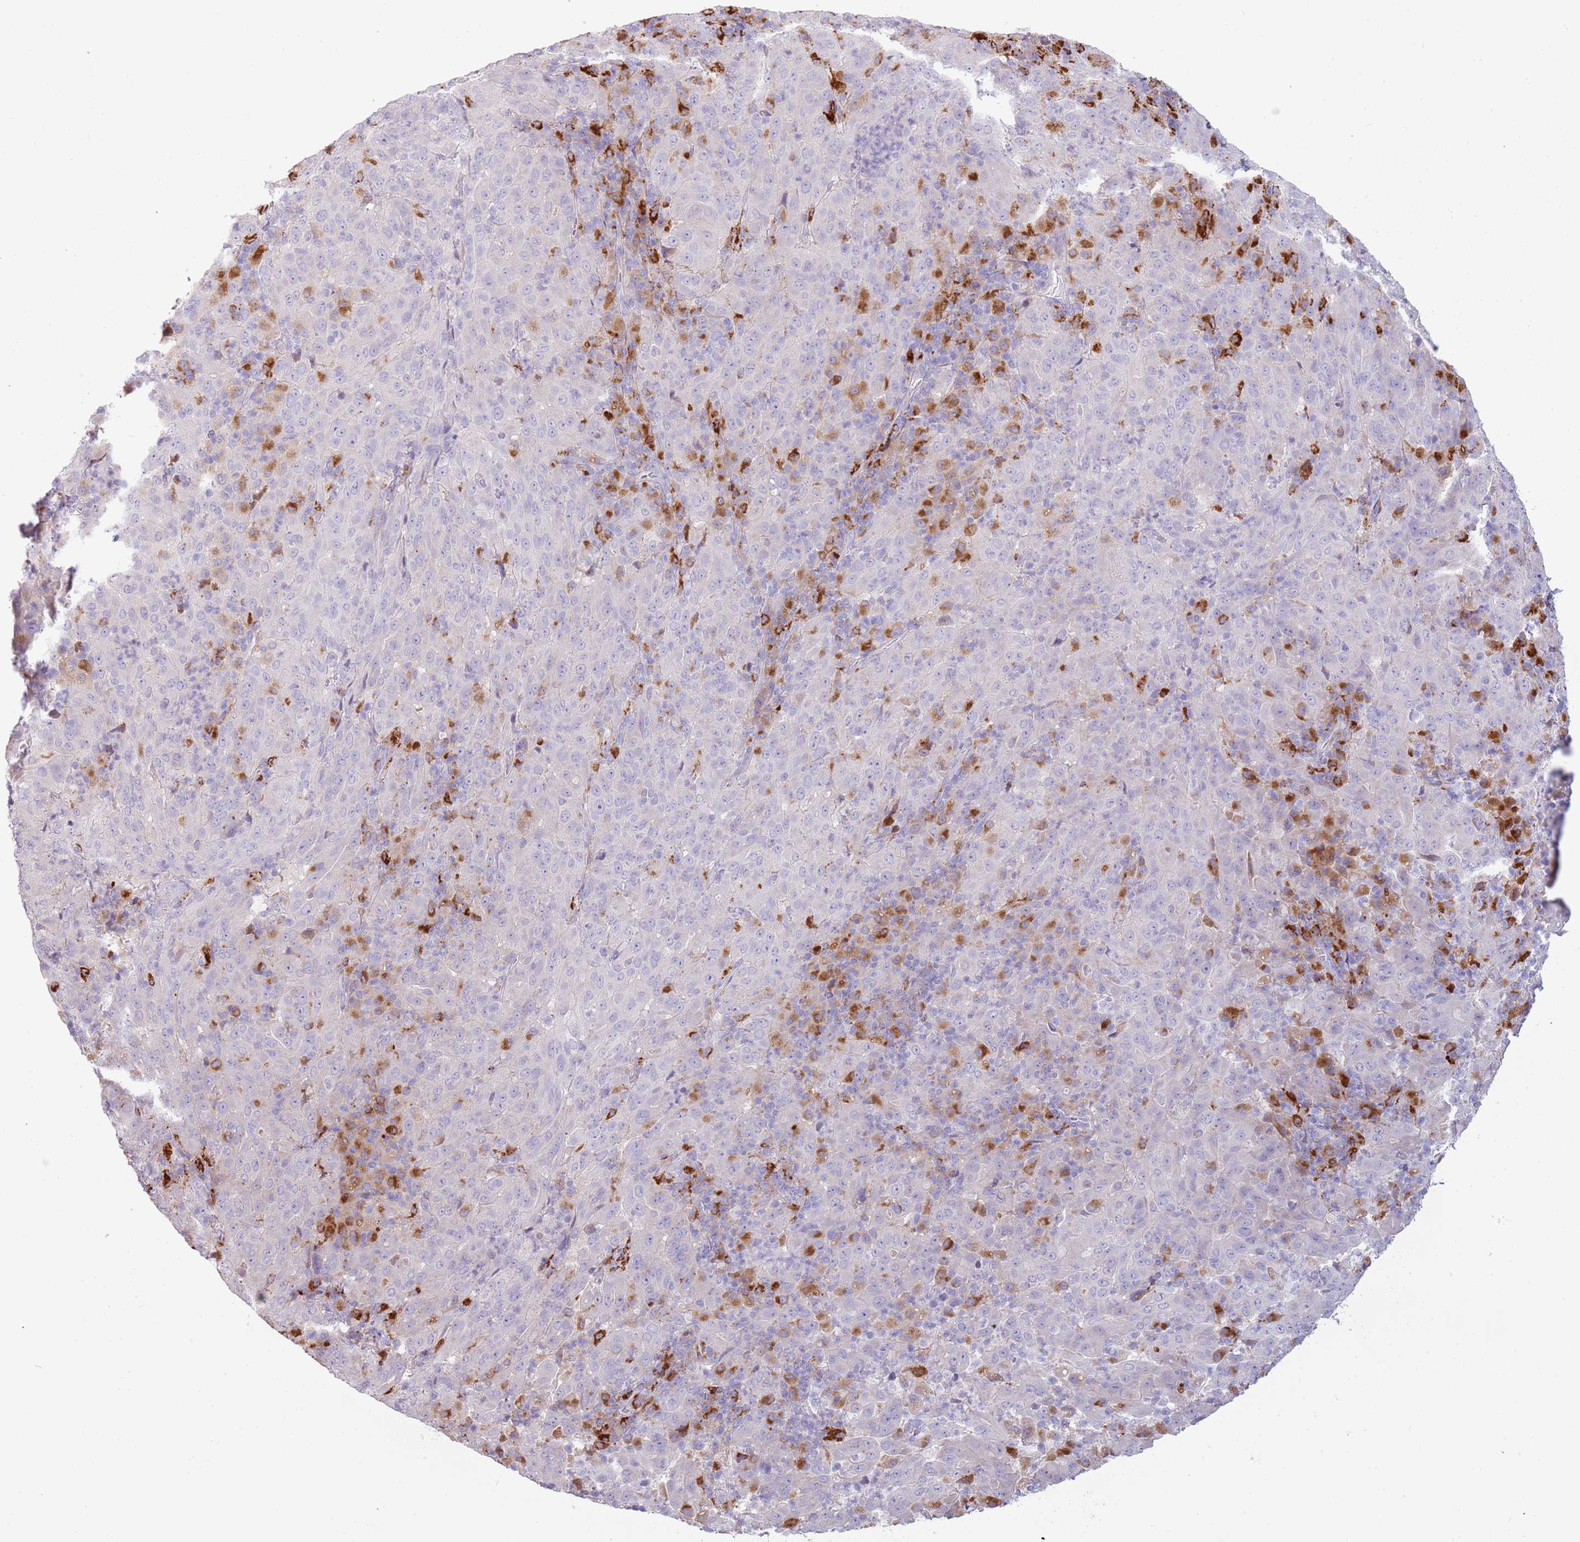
{"staining": {"intensity": "negative", "quantity": "none", "location": "none"}, "tissue": "pancreatic cancer", "cell_type": "Tumor cells", "image_type": "cancer", "snomed": [{"axis": "morphology", "description": "Adenocarcinoma, NOS"}, {"axis": "topography", "description": "Pancreas"}], "caption": "Immunohistochemistry (IHC) of human pancreatic adenocarcinoma displays no staining in tumor cells.", "gene": "NWD2", "patient": {"sex": "male", "age": 63}}